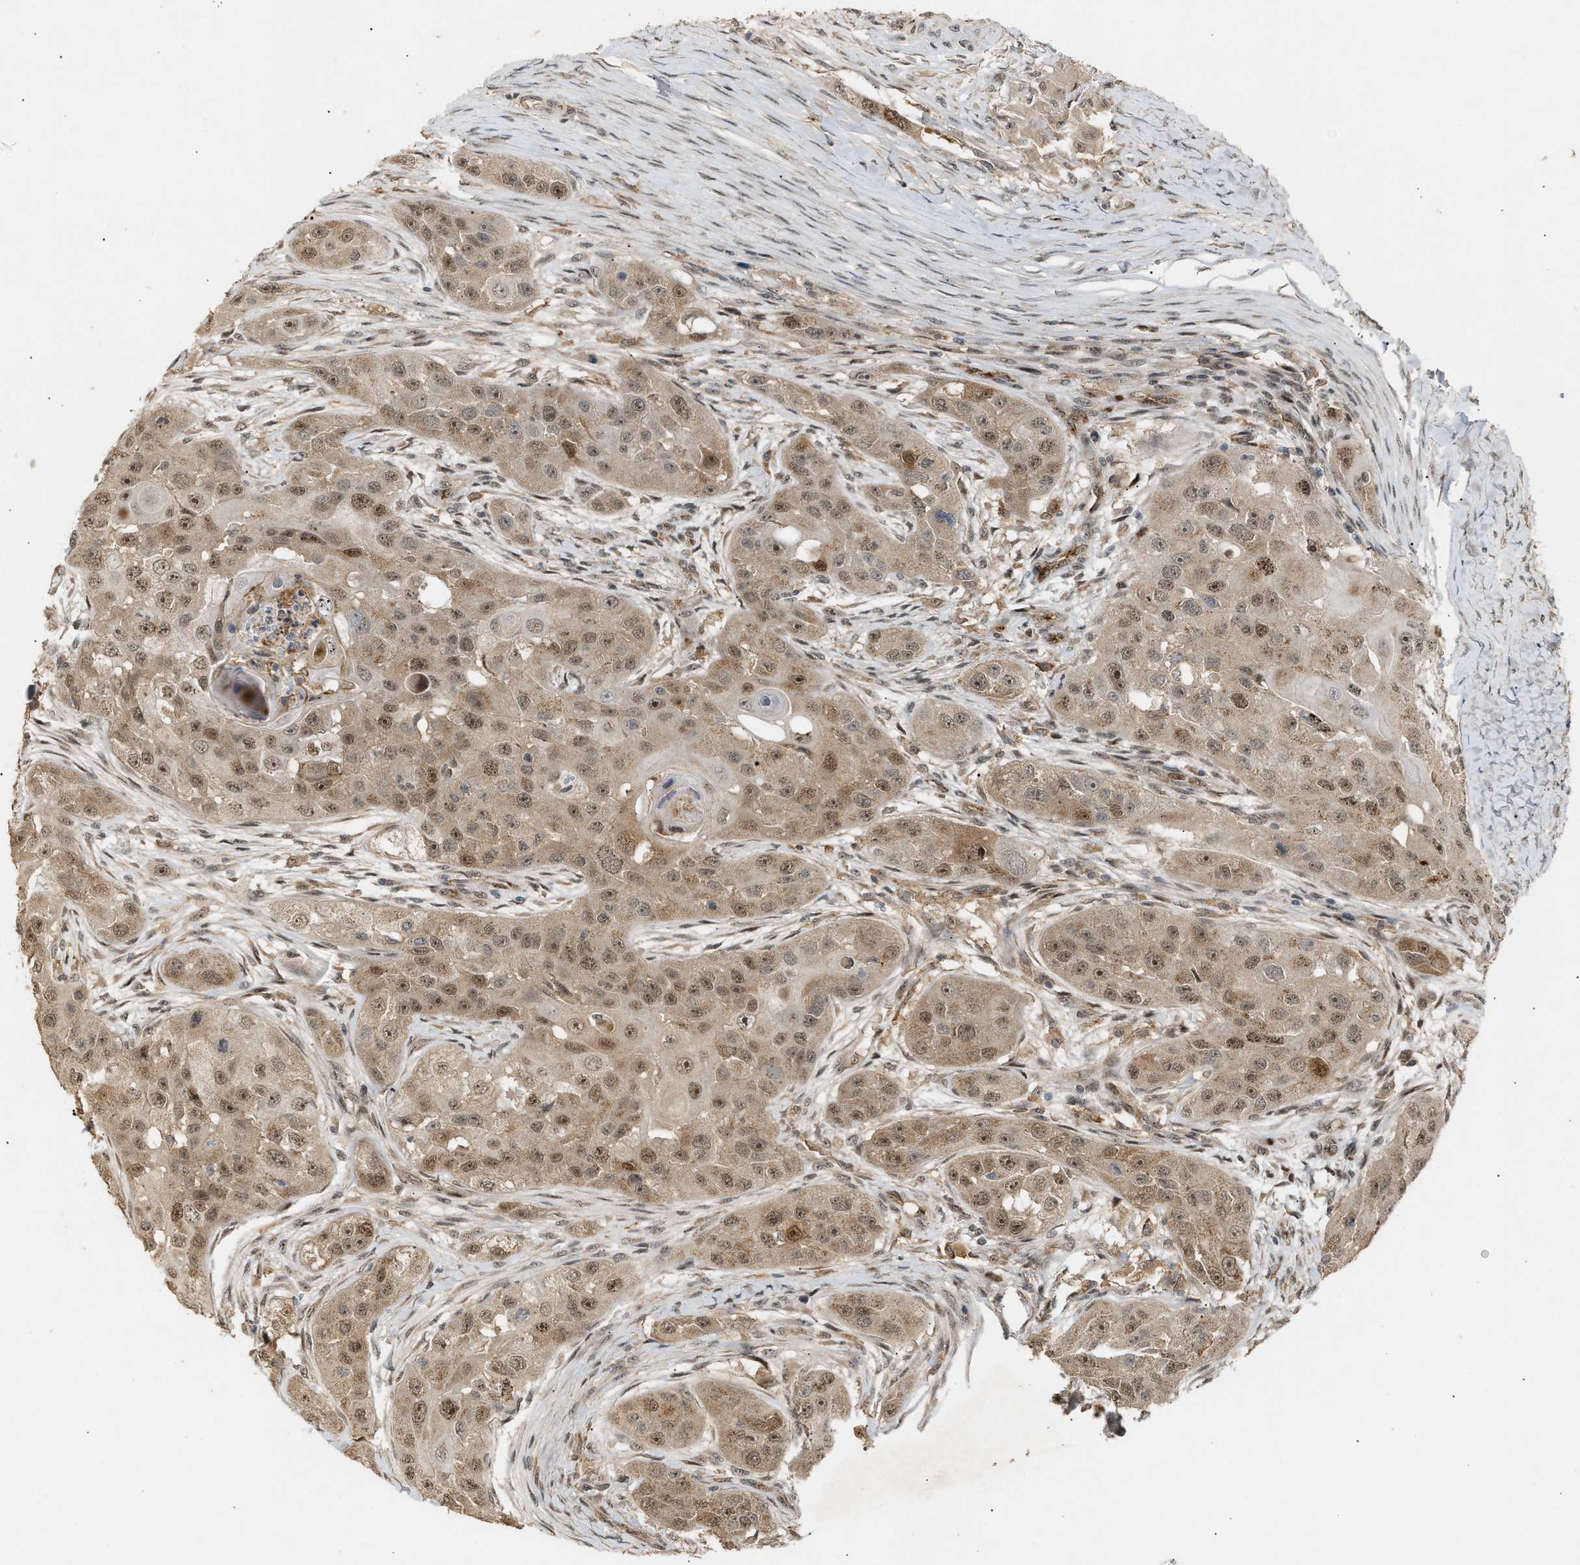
{"staining": {"intensity": "moderate", "quantity": ">75%", "location": "cytoplasmic/membranous,nuclear"}, "tissue": "head and neck cancer", "cell_type": "Tumor cells", "image_type": "cancer", "snomed": [{"axis": "morphology", "description": "Normal tissue, NOS"}, {"axis": "morphology", "description": "Squamous cell carcinoma, NOS"}, {"axis": "topography", "description": "Skeletal muscle"}, {"axis": "topography", "description": "Head-Neck"}], "caption": "Immunohistochemical staining of squamous cell carcinoma (head and neck) demonstrates medium levels of moderate cytoplasmic/membranous and nuclear protein staining in about >75% of tumor cells.", "gene": "ZFAND5", "patient": {"sex": "male", "age": 51}}